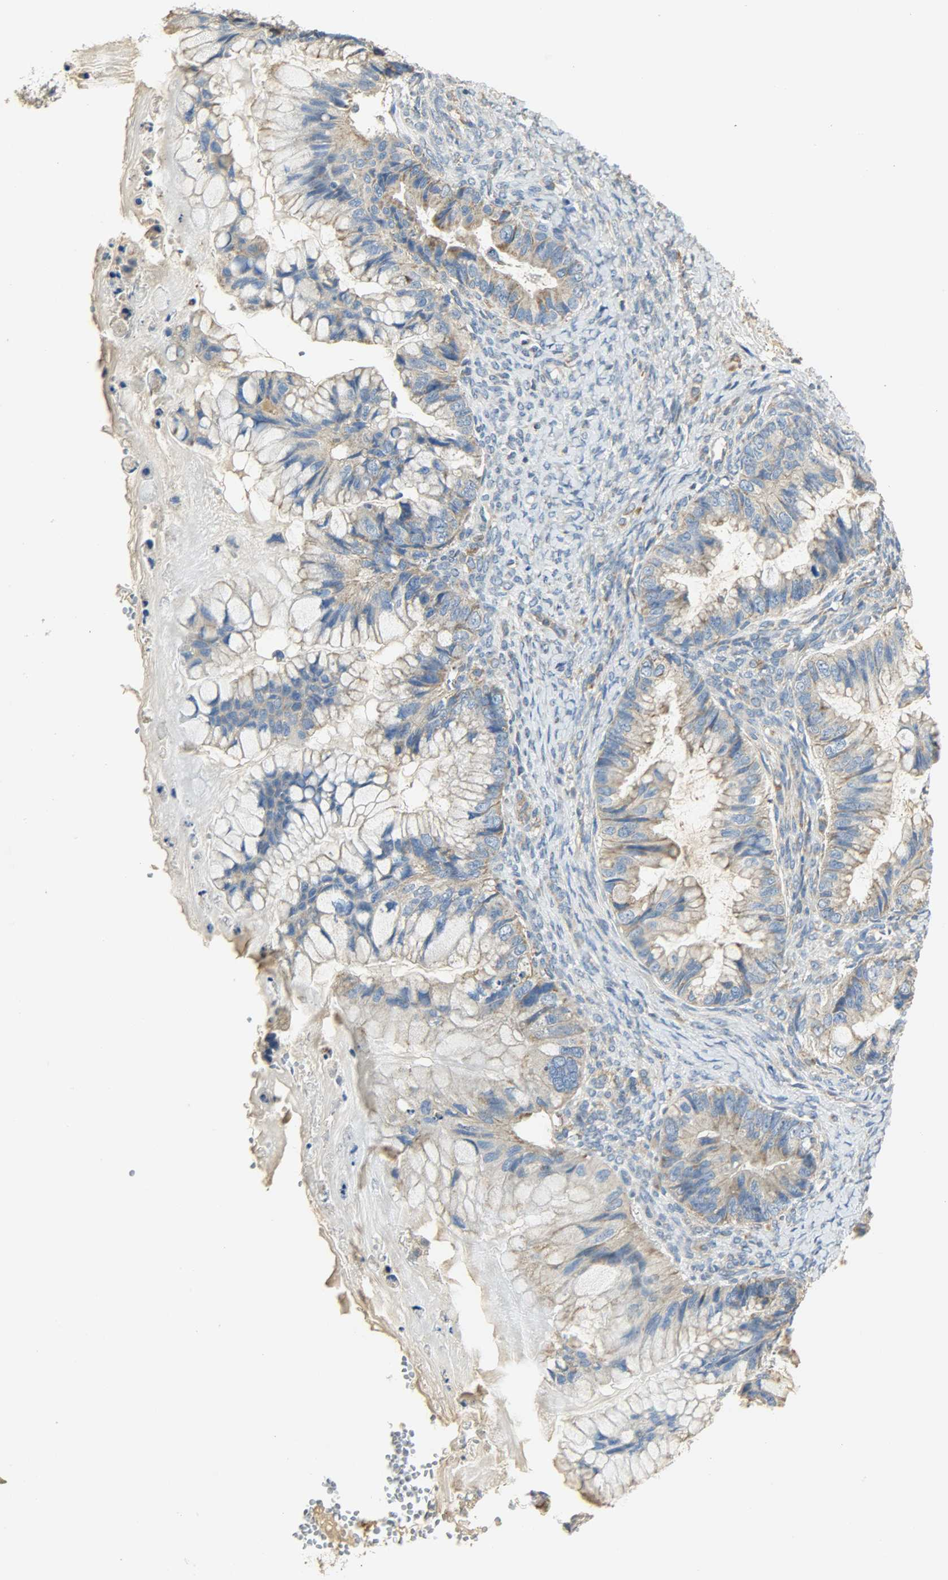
{"staining": {"intensity": "moderate", "quantity": ">75%", "location": "cytoplasmic/membranous"}, "tissue": "ovarian cancer", "cell_type": "Tumor cells", "image_type": "cancer", "snomed": [{"axis": "morphology", "description": "Cystadenocarcinoma, mucinous, NOS"}, {"axis": "topography", "description": "Ovary"}], "caption": "Human mucinous cystadenocarcinoma (ovarian) stained for a protein (brown) shows moderate cytoplasmic/membranous positive expression in approximately >75% of tumor cells.", "gene": "NNT", "patient": {"sex": "female", "age": 36}}